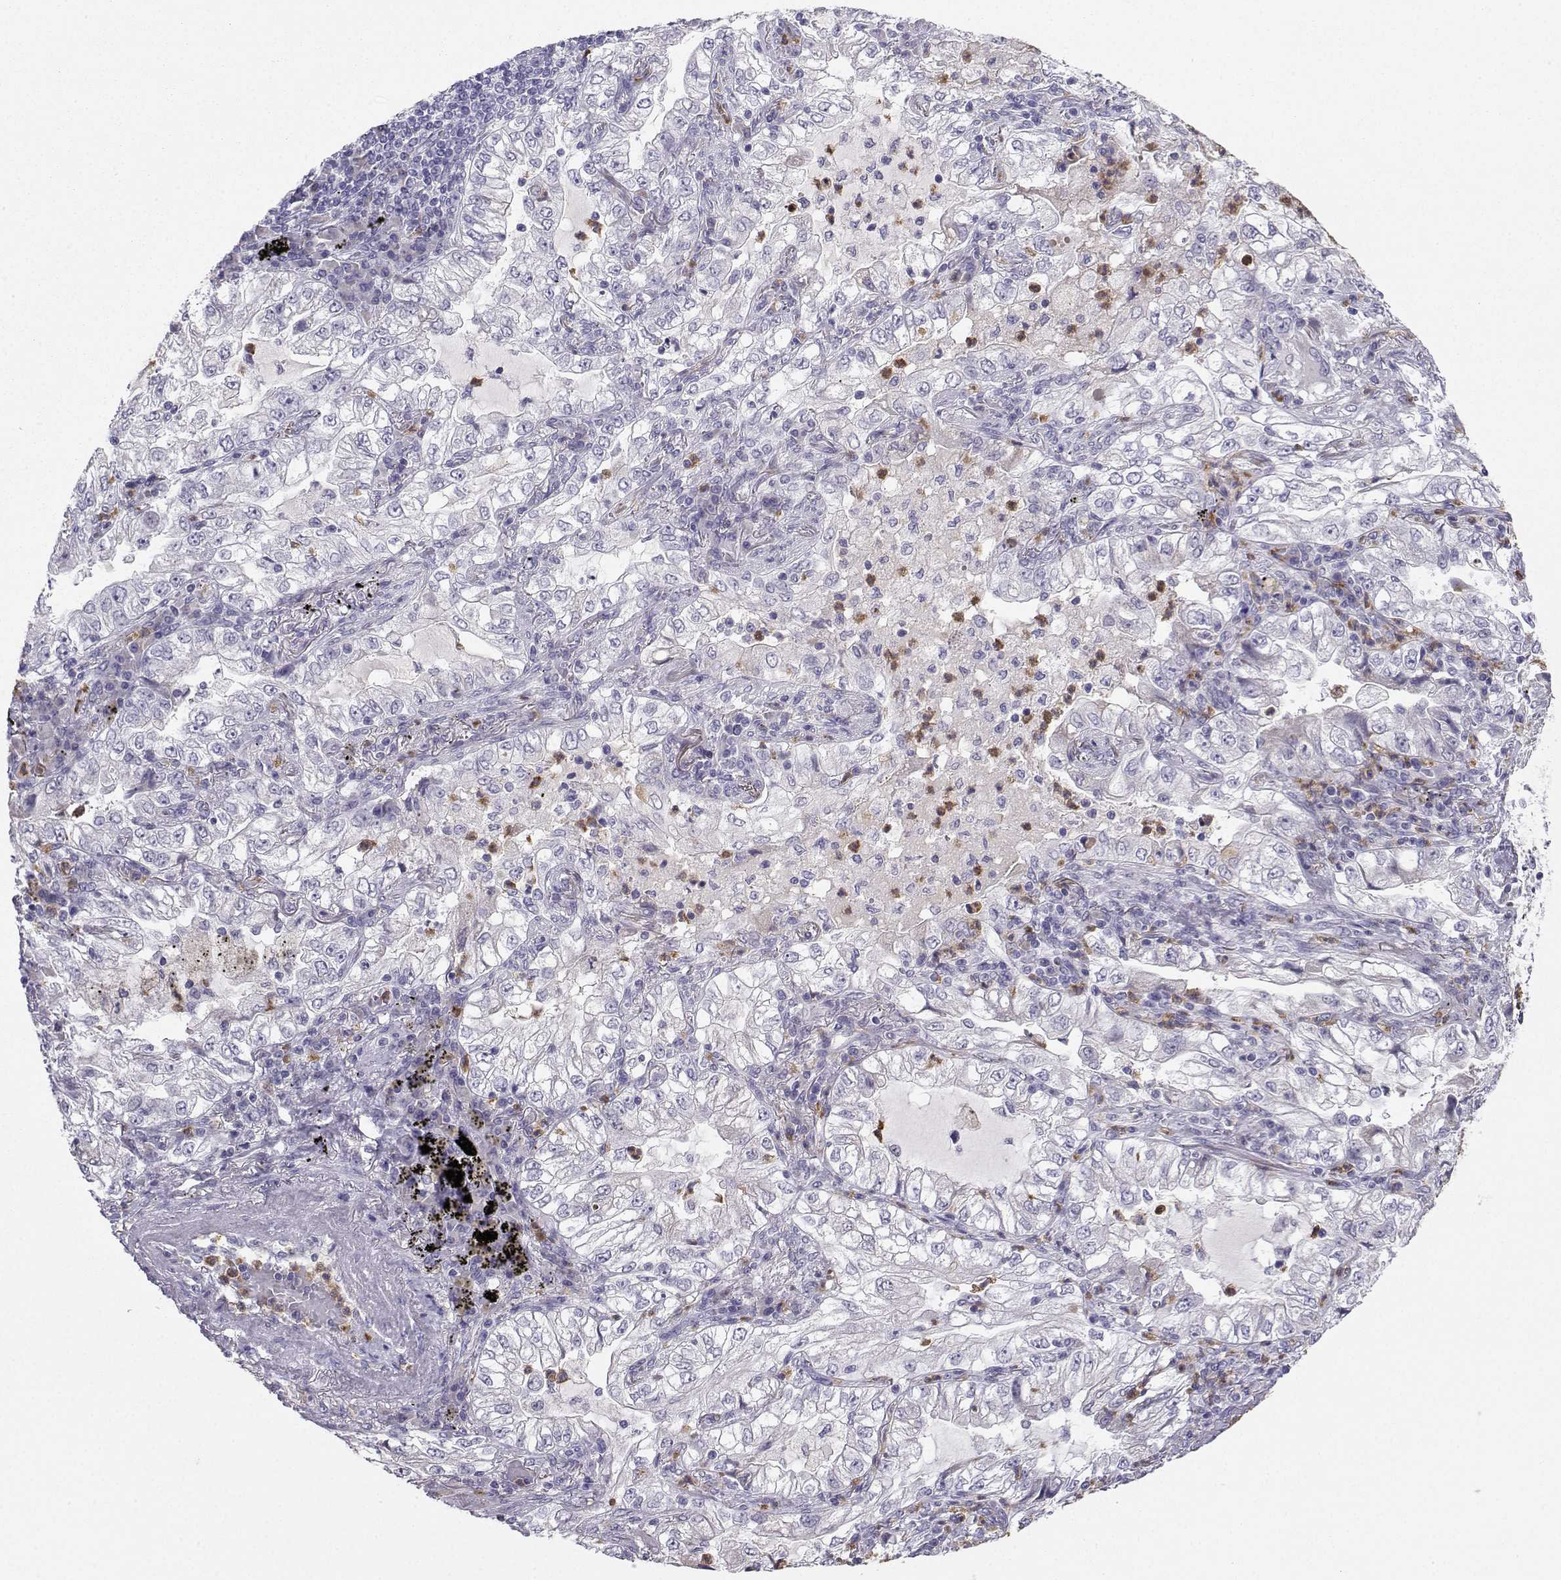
{"staining": {"intensity": "negative", "quantity": "none", "location": "none"}, "tissue": "lung cancer", "cell_type": "Tumor cells", "image_type": "cancer", "snomed": [{"axis": "morphology", "description": "Adenocarcinoma, NOS"}, {"axis": "topography", "description": "Lung"}], "caption": "There is no significant staining in tumor cells of lung adenocarcinoma. The staining is performed using DAB brown chromogen with nuclei counter-stained in using hematoxylin.", "gene": "CALY", "patient": {"sex": "female", "age": 73}}